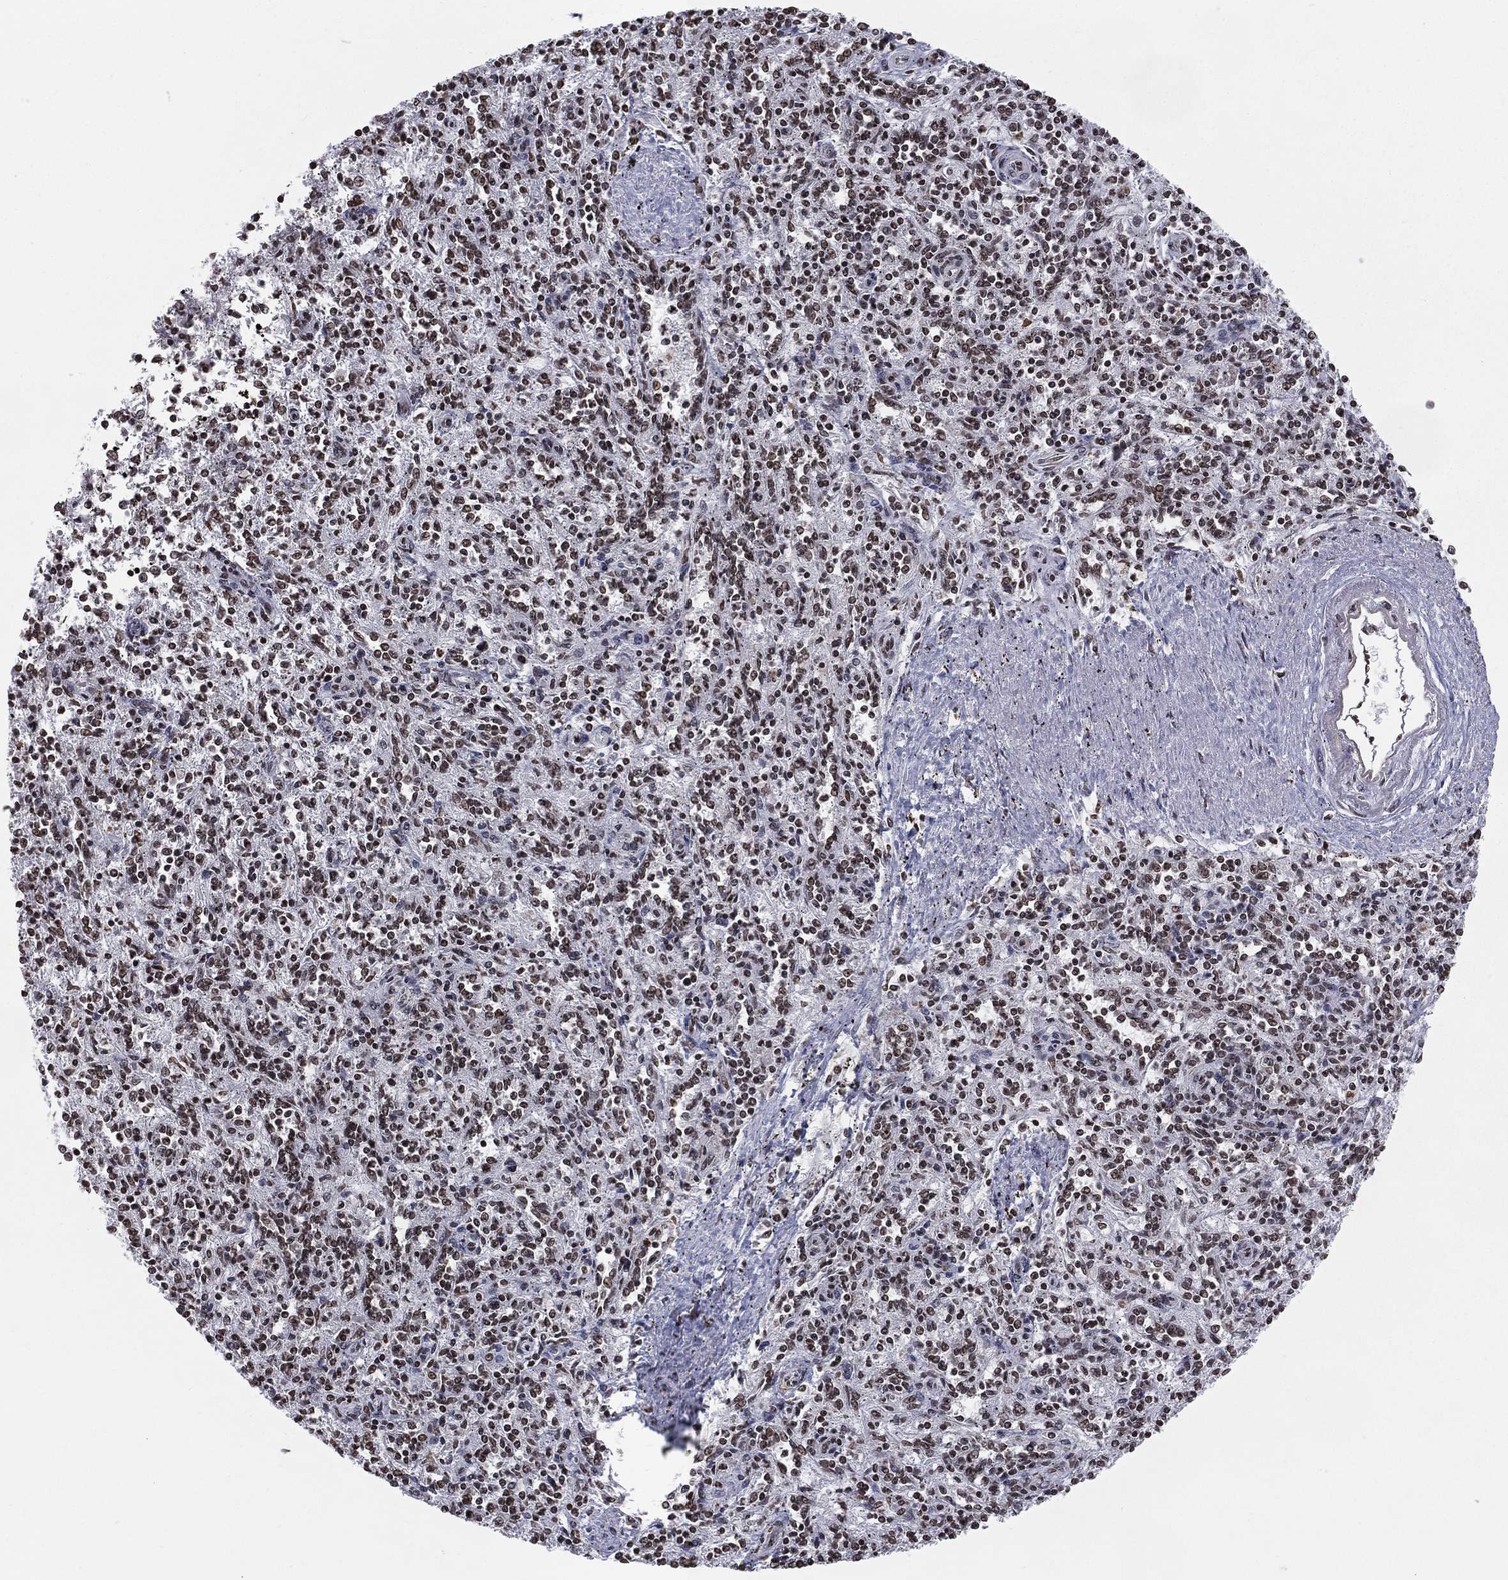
{"staining": {"intensity": "strong", "quantity": ">75%", "location": "nuclear"}, "tissue": "spleen", "cell_type": "Cells in red pulp", "image_type": "normal", "snomed": [{"axis": "morphology", "description": "Normal tissue, NOS"}, {"axis": "topography", "description": "Spleen"}], "caption": "Immunohistochemical staining of benign spleen exhibits strong nuclear protein positivity in approximately >75% of cells in red pulp. The staining was performed using DAB (3,3'-diaminobenzidine) to visualize the protein expression in brown, while the nuclei were stained in blue with hematoxylin (Magnification: 20x).", "gene": "RFX7", "patient": {"sex": "male", "age": 69}}